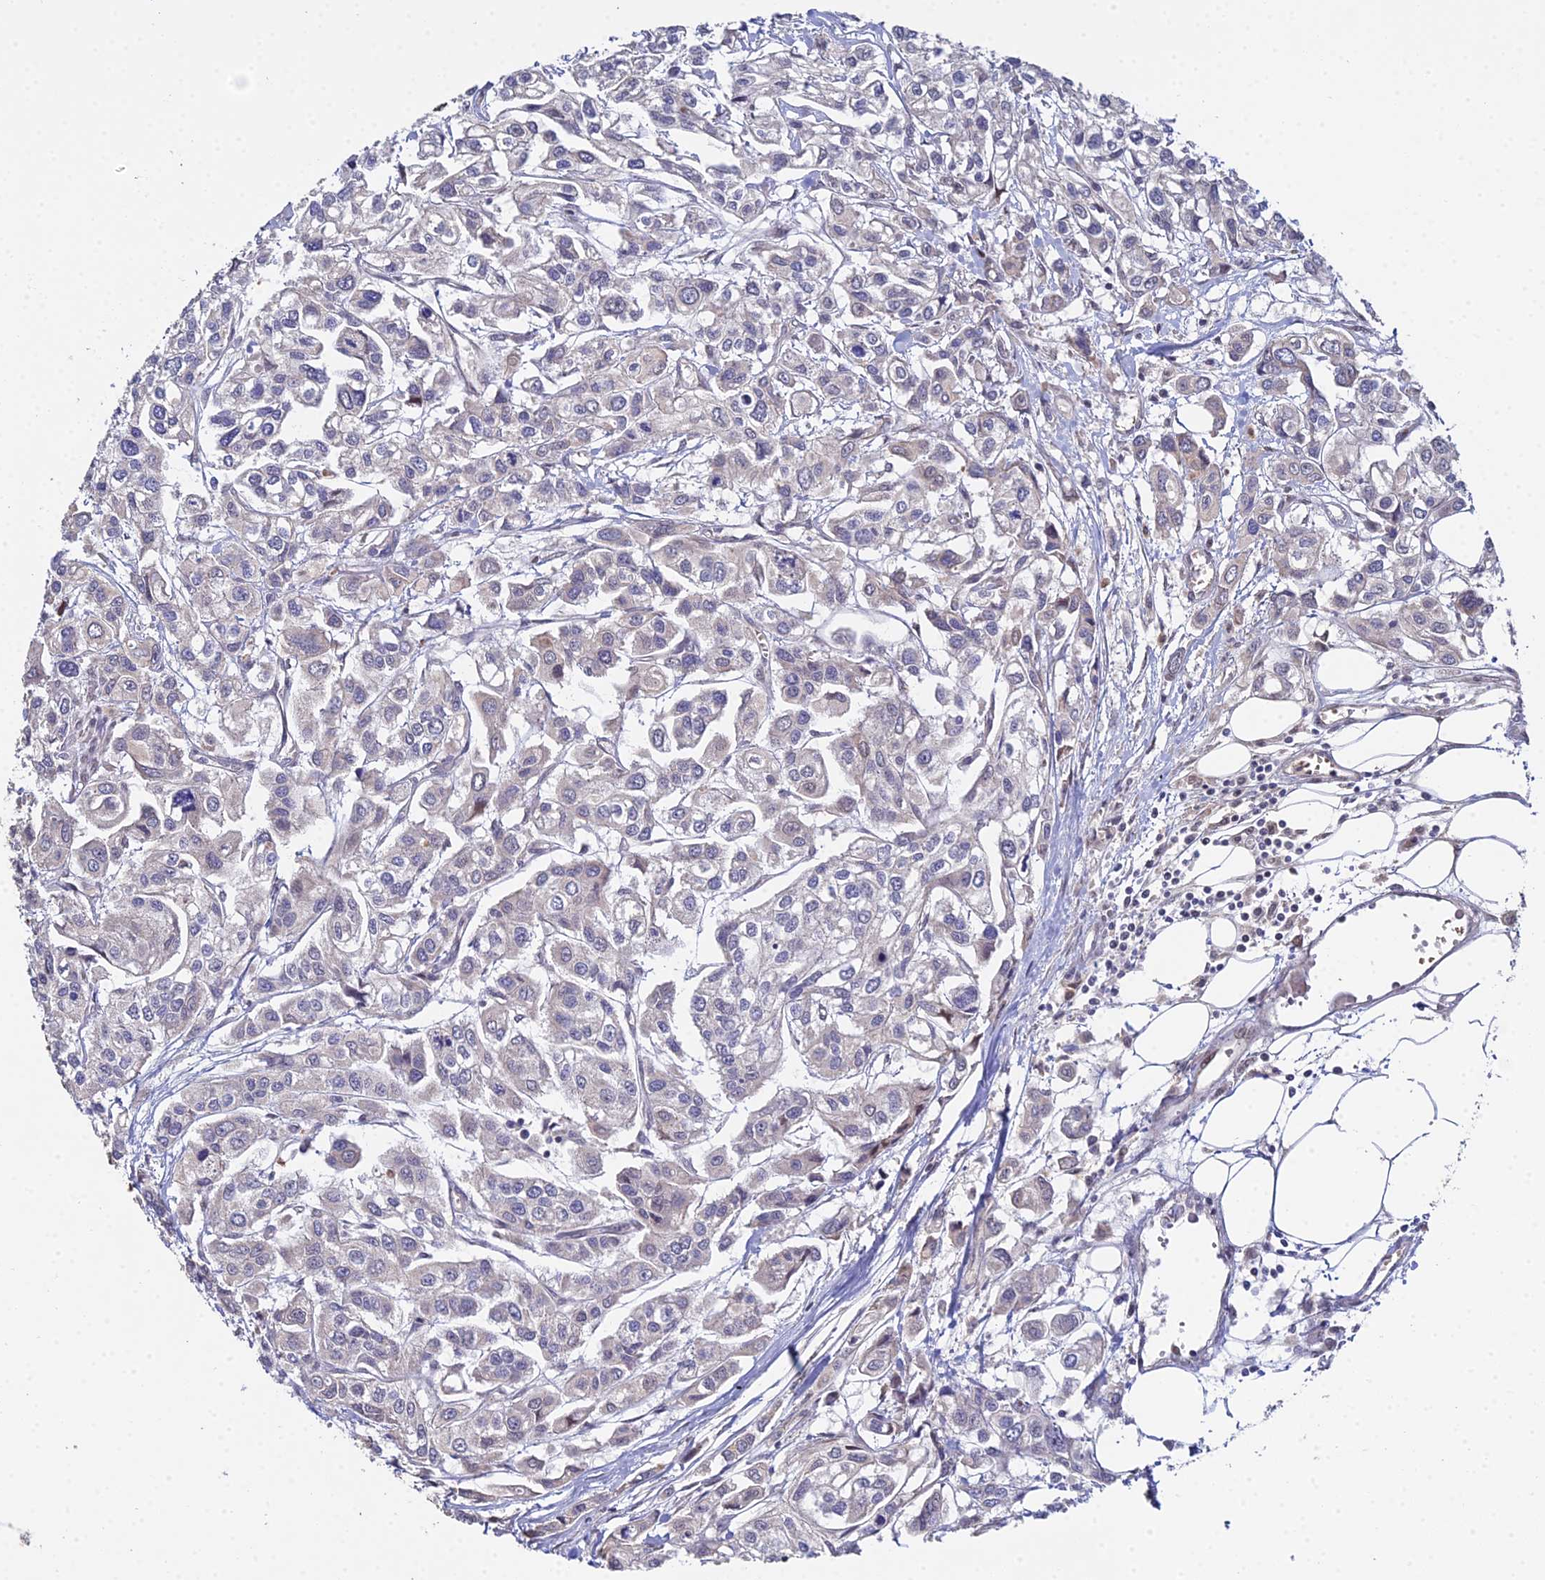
{"staining": {"intensity": "negative", "quantity": "none", "location": "none"}, "tissue": "urothelial cancer", "cell_type": "Tumor cells", "image_type": "cancer", "snomed": [{"axis": "morphology", "description": "Urothelial carcinoma, High grade"}, {"axis": "topography", "description": "Urinary bladder"}], "caption": "The photomicrograph demonstrates no staining of tumor cells in urothelial cancer.", "gene": "ERCC5", "patient": {"sex": "male", "age": 67}}